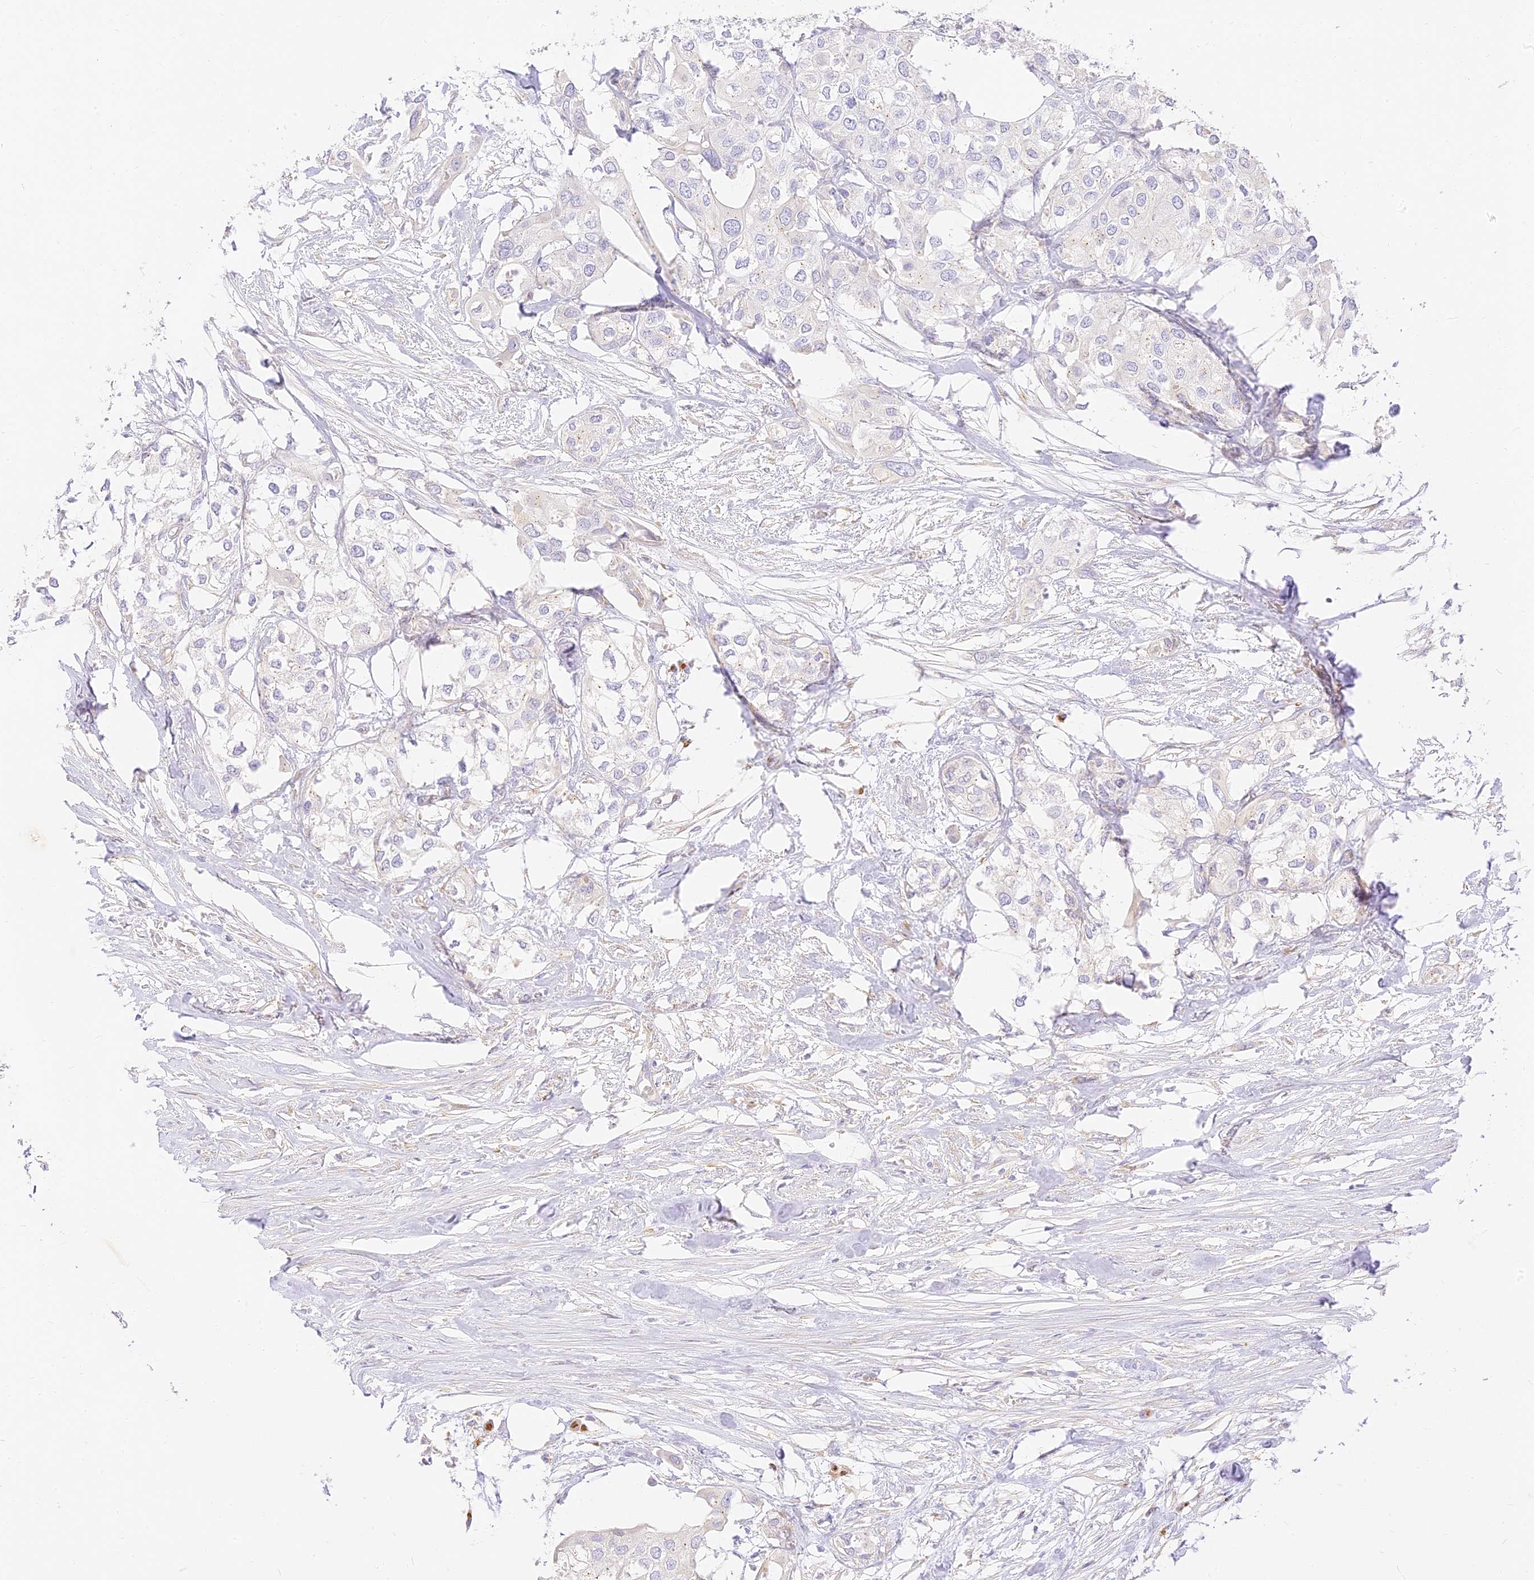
{"staining": {"intensity": "negative", "quantity": "none", "location": "none"}, "tissue": "urothelial cancer", "cell_type": "Tumor cells", "image_type": "cancer", "snomed": [{"axis": "morphology", "description": "Urothelial carcinoma, High grade"}, {"axis": "topography", "description": "Urinary bladder"}], "caption": "The immunohistochemistry (IHC) histopathology image has no significant positivity in tumor cells of urothelial carcinoma (high-grade) tissue.", "gene": "SEC13", "patient": {"sex": "male", "age": 64}}